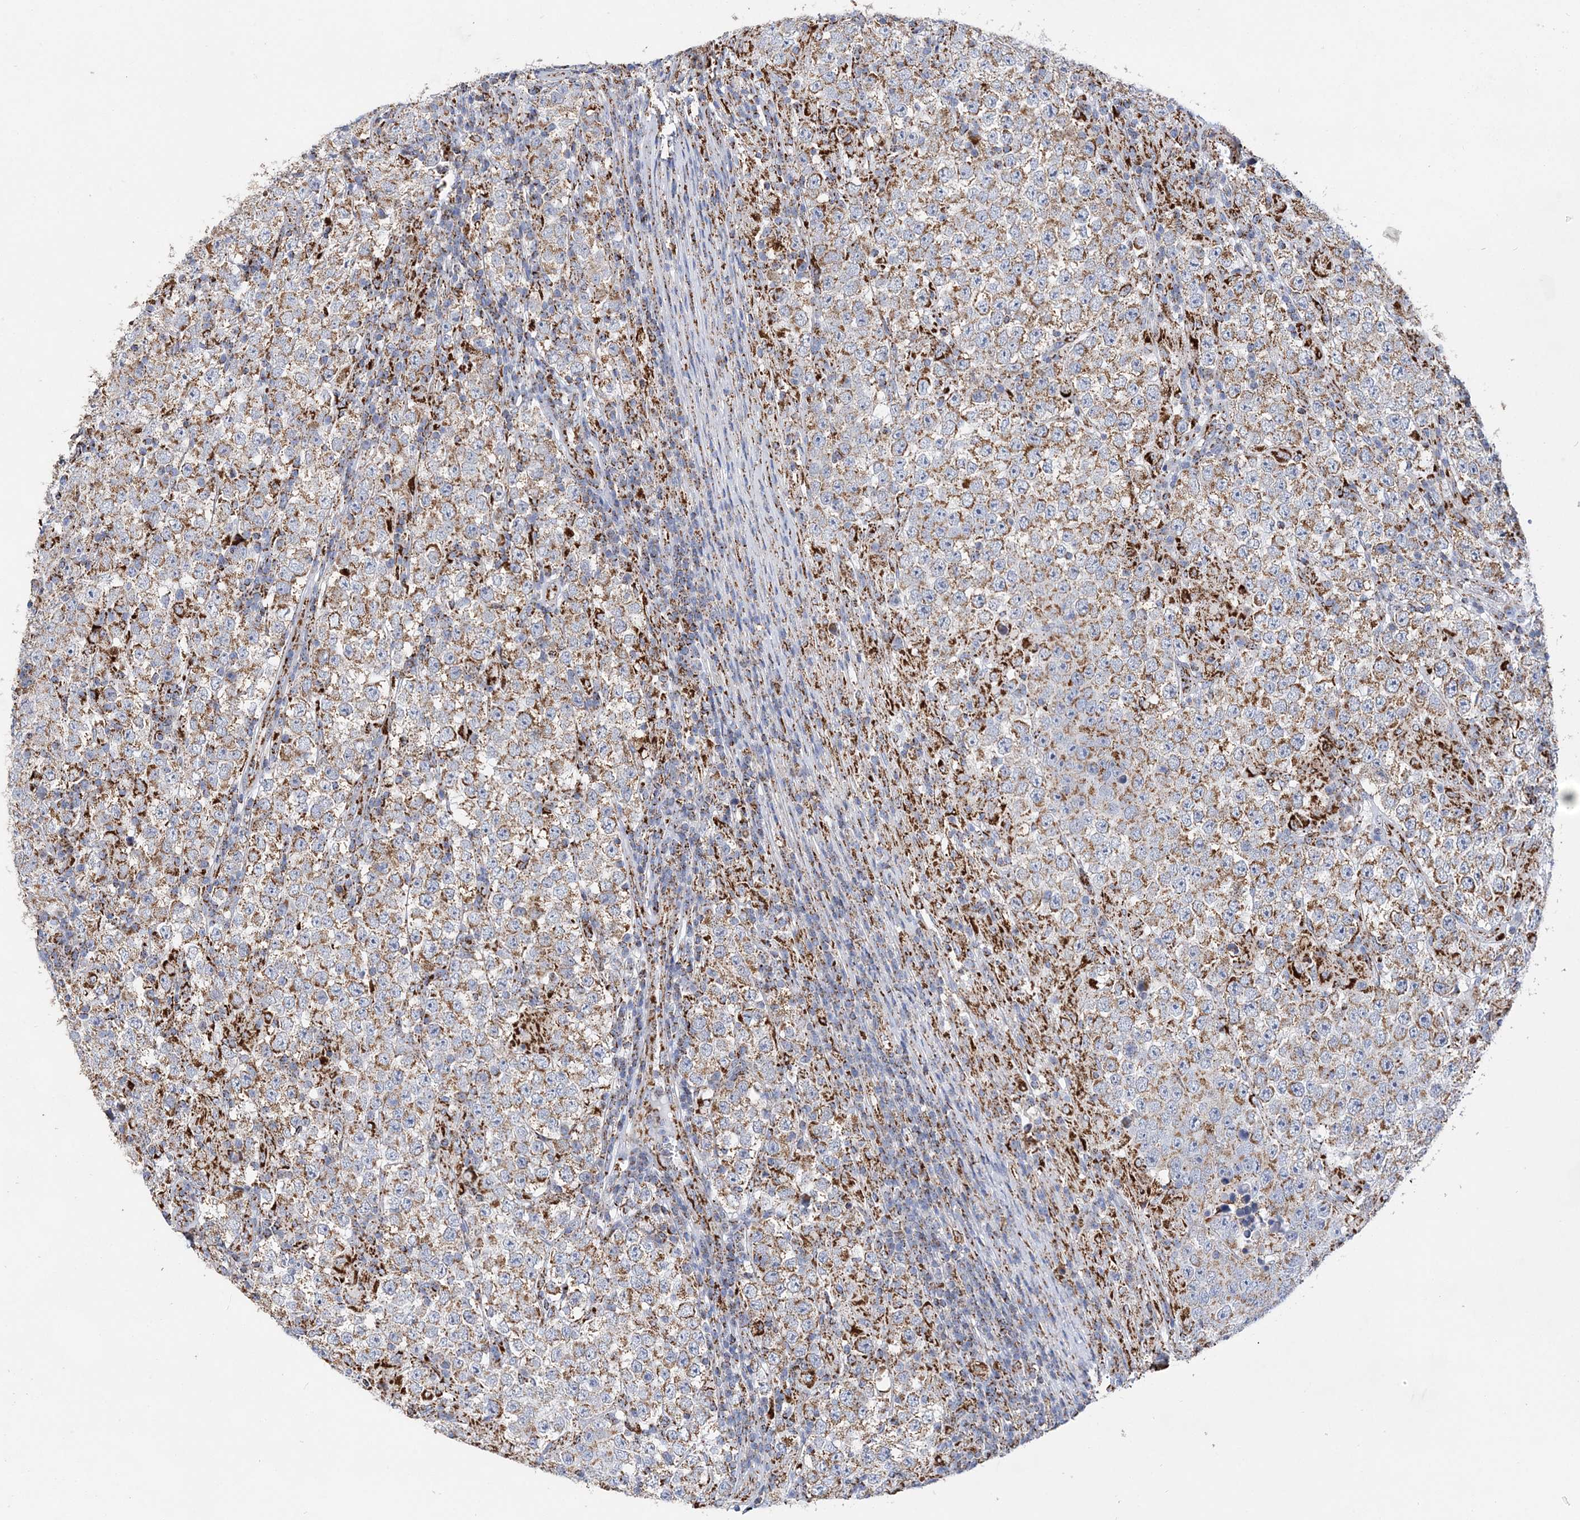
{"staining": {"intensity": "strong", "quantity": "25%-75%", "location": "cytoplasmic/membranous"}, "tissue": "testis cancer", "cell_type": "Tumor cells", "image_type": "cancer", "snomed": [{"axis": "morphology", "description": "Normal tissue, NOS"}, {"axis": "morphology", "description": "Urothelial carcinoma, High grade"}, {"axis": "morphology", "description": "Seminoma, NOS"}, {"axis": "morphology", "description": "Carcinoma, Embryonal, NOS"}, {"axis": "topography", "description": "Urinary bladder"}, {"axis": "topography", "description": "Testis"}], "caption": "Seminoma (testis) stained with a brown dye demonstrates strong cytoplasmic/membranous positive expression in approximately 25%-75% of tumor cells.", "gene": "ACOT9", "patient": {"sex": "male", "age": 41}}